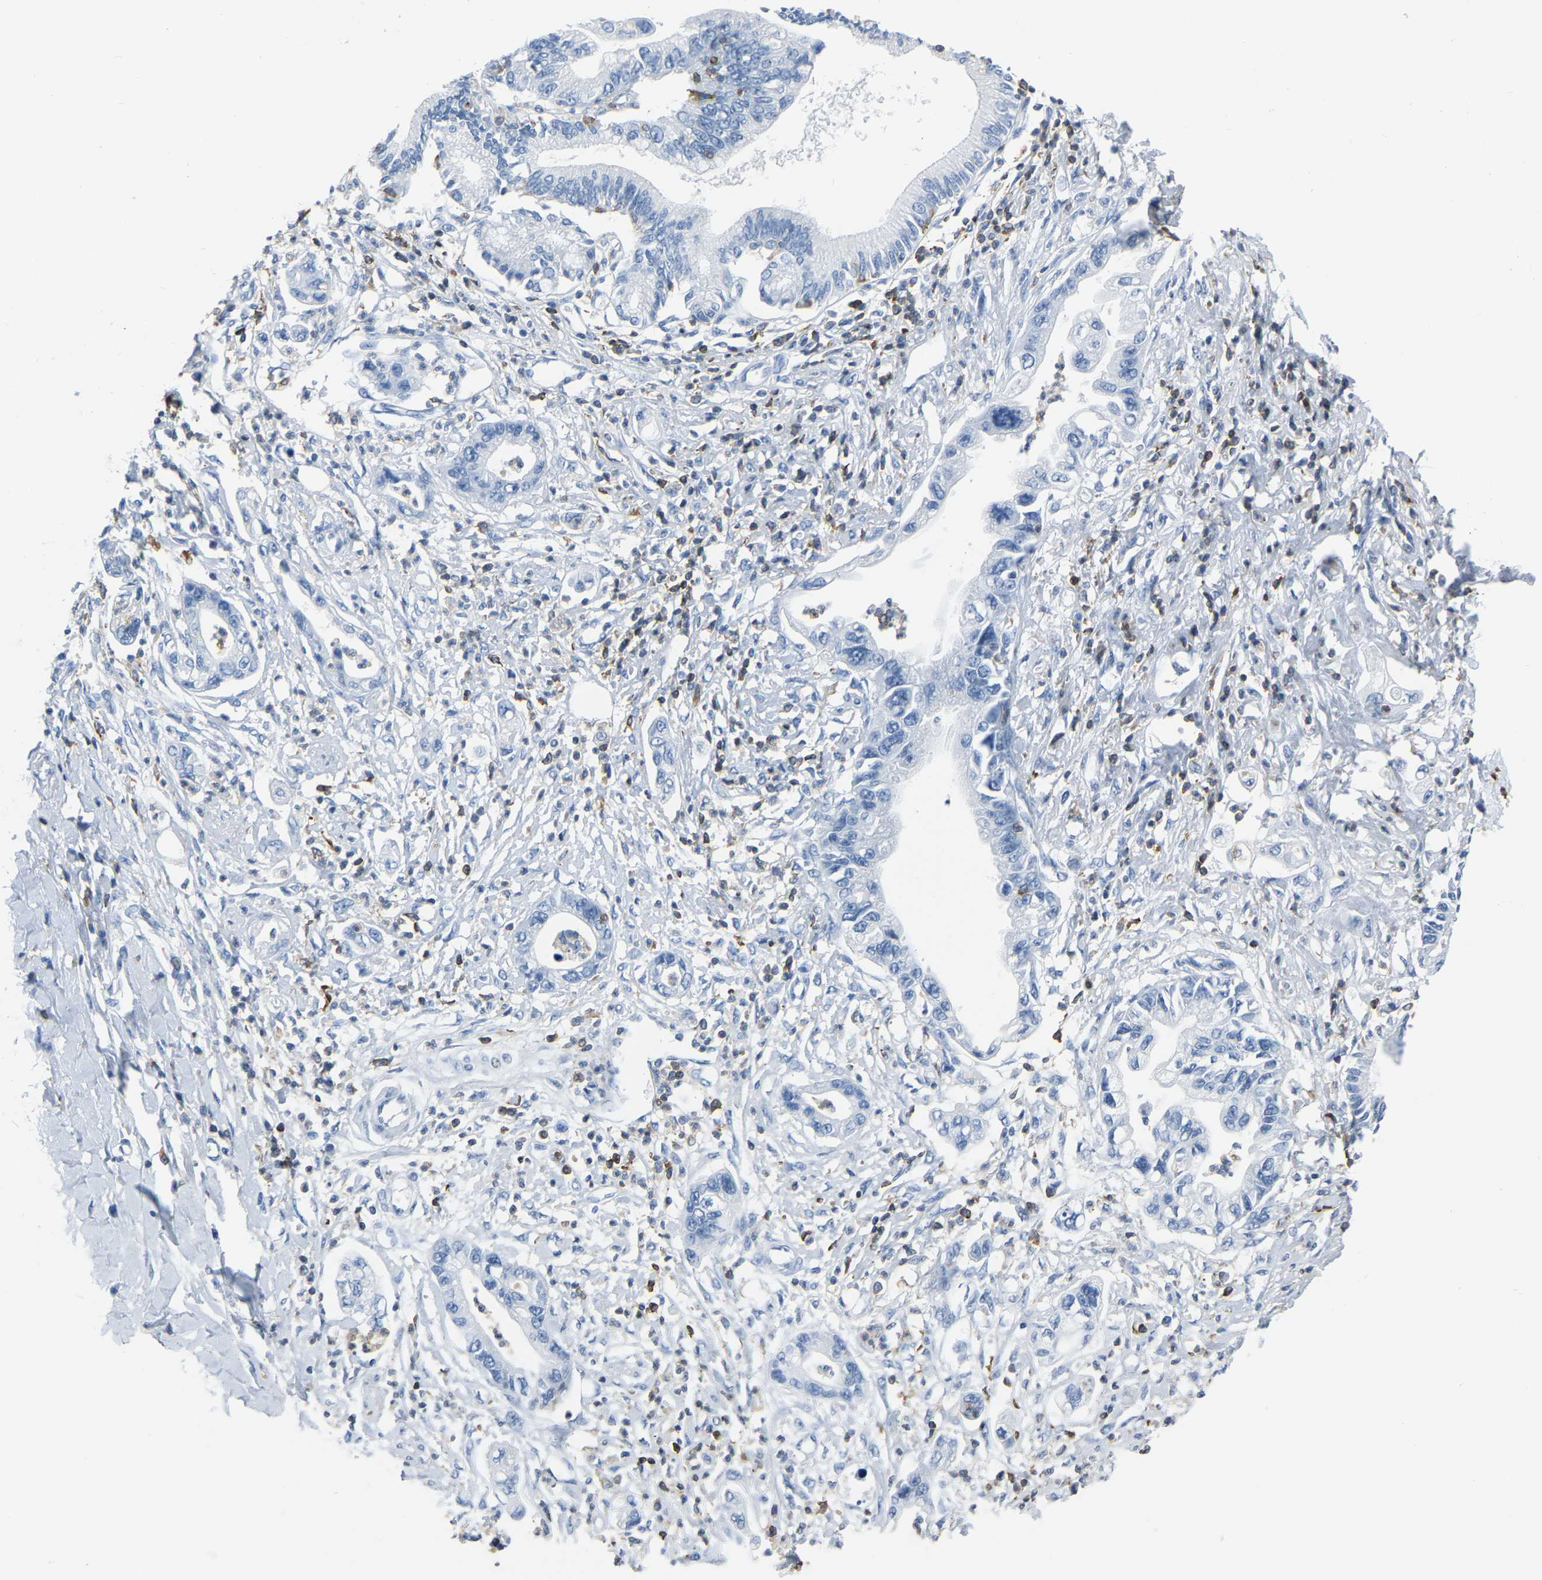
{"staining": {"intensity": "negative", "quantity": "none", "location": "none"}, "tissue": "pancreatic cancer", "cell_type": "Tumor cells", "image_type": "cancer", "snomed": [{"axis": "morphology", "description": "Adenocarcinoma, NOS"}, {"axis": "topography", "description": "Pancreas"}], "caption": "Pancreatic adenocarcinoma was stained to show a protein in brown. There is no significant positivity in tumor cells. (Brightfield microscopy of DAB (3,3'-diaminobenzidine) IHC at high magnification).", "gene": "ARHGAP45", "patient": {"sex": "male", "age": 56}}